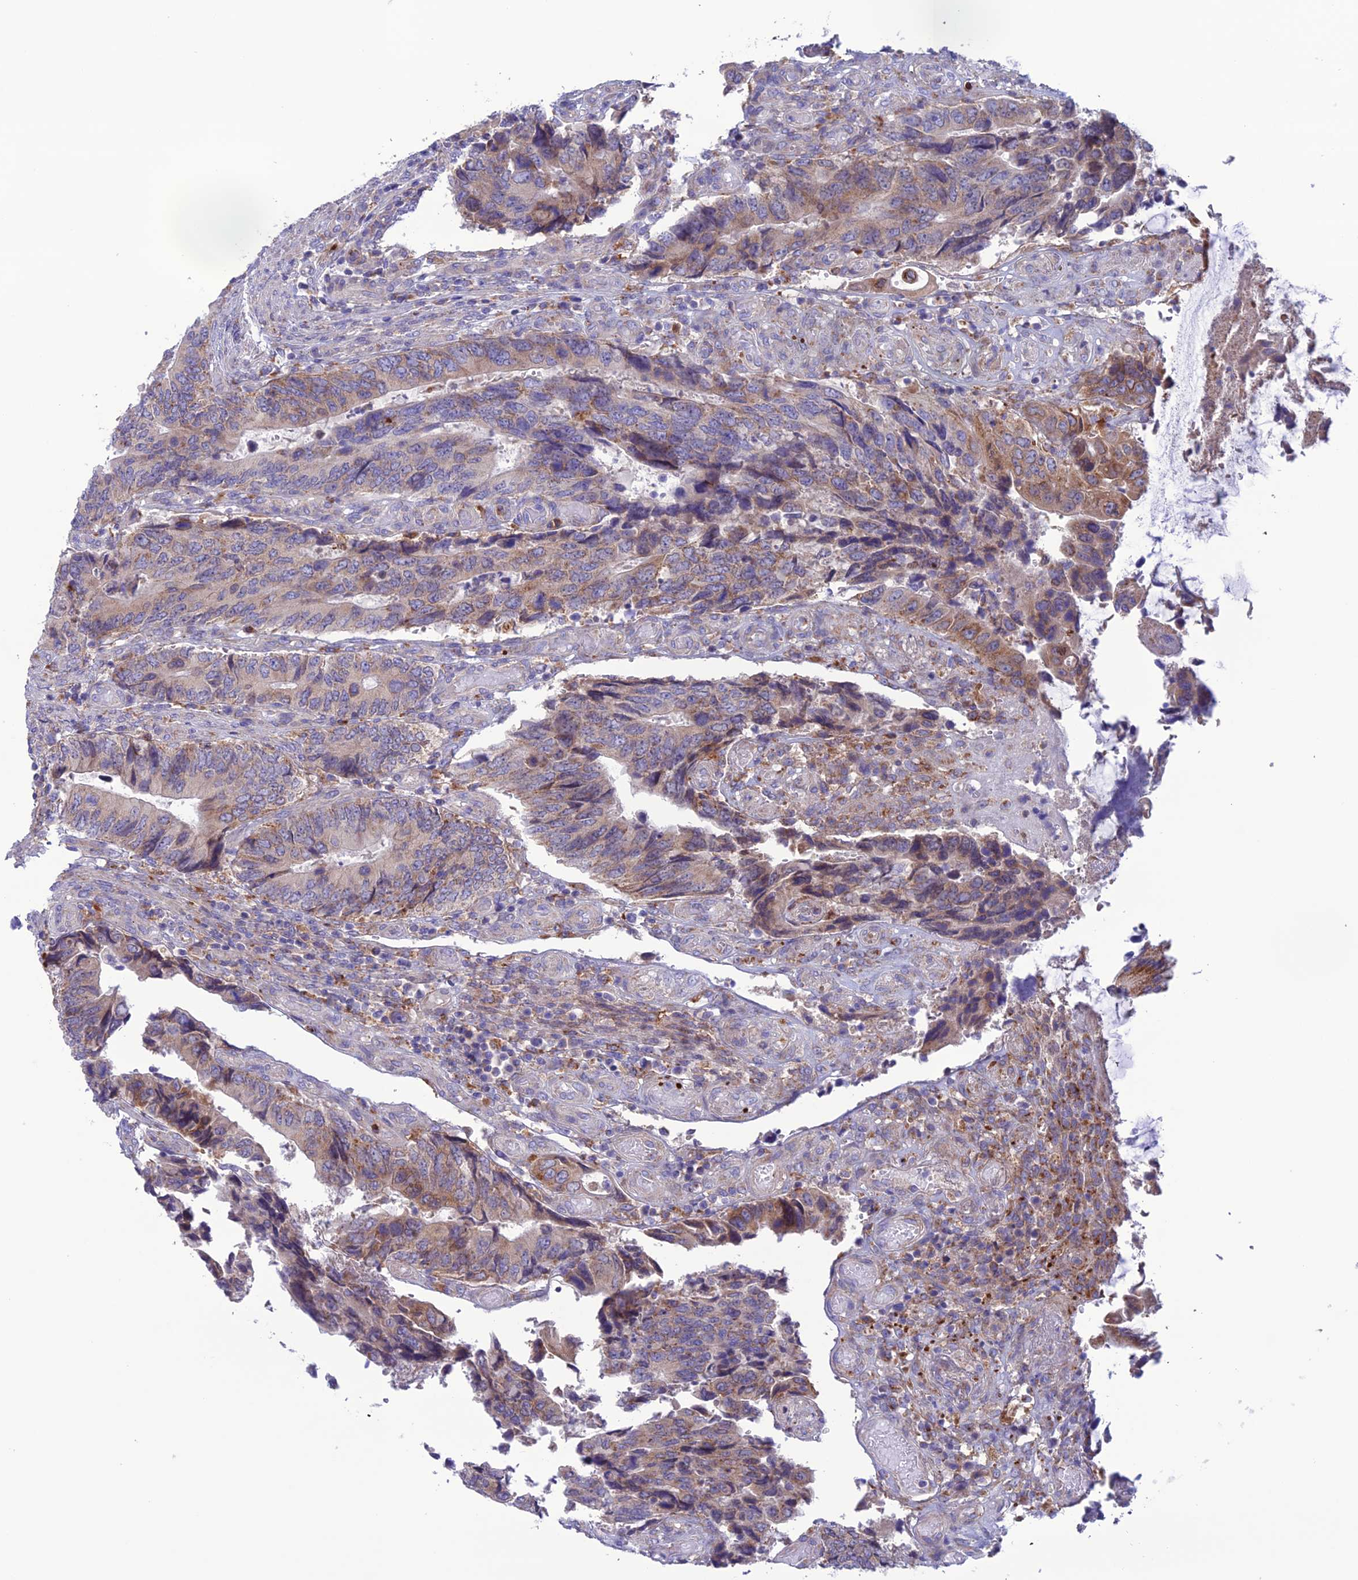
{"staining": {"intensity": "moderate", "quantity": "25%-75%", "location": "cytoplasmic/membranous"}, "tissue": "colorectal cancer", "cell_type": "Tumor cells", "image_type": "cancer", "snomed": [{"axis": "morphology", "description": "Adenocarcinoma, NOS"}, {"axis": "topography", "description": "Colon"}], "caption": "Immunohistochemistry (IHC) (DAB (3,3'-diaminobenzidine)) staining of colorectal adenocarcinoma reveals moderate cytoplasmic/membranous protein expression in about 25%-75% of tumor cells.", "gene": "CLCN7", "patient": {"sex": "male", "age": 87}}